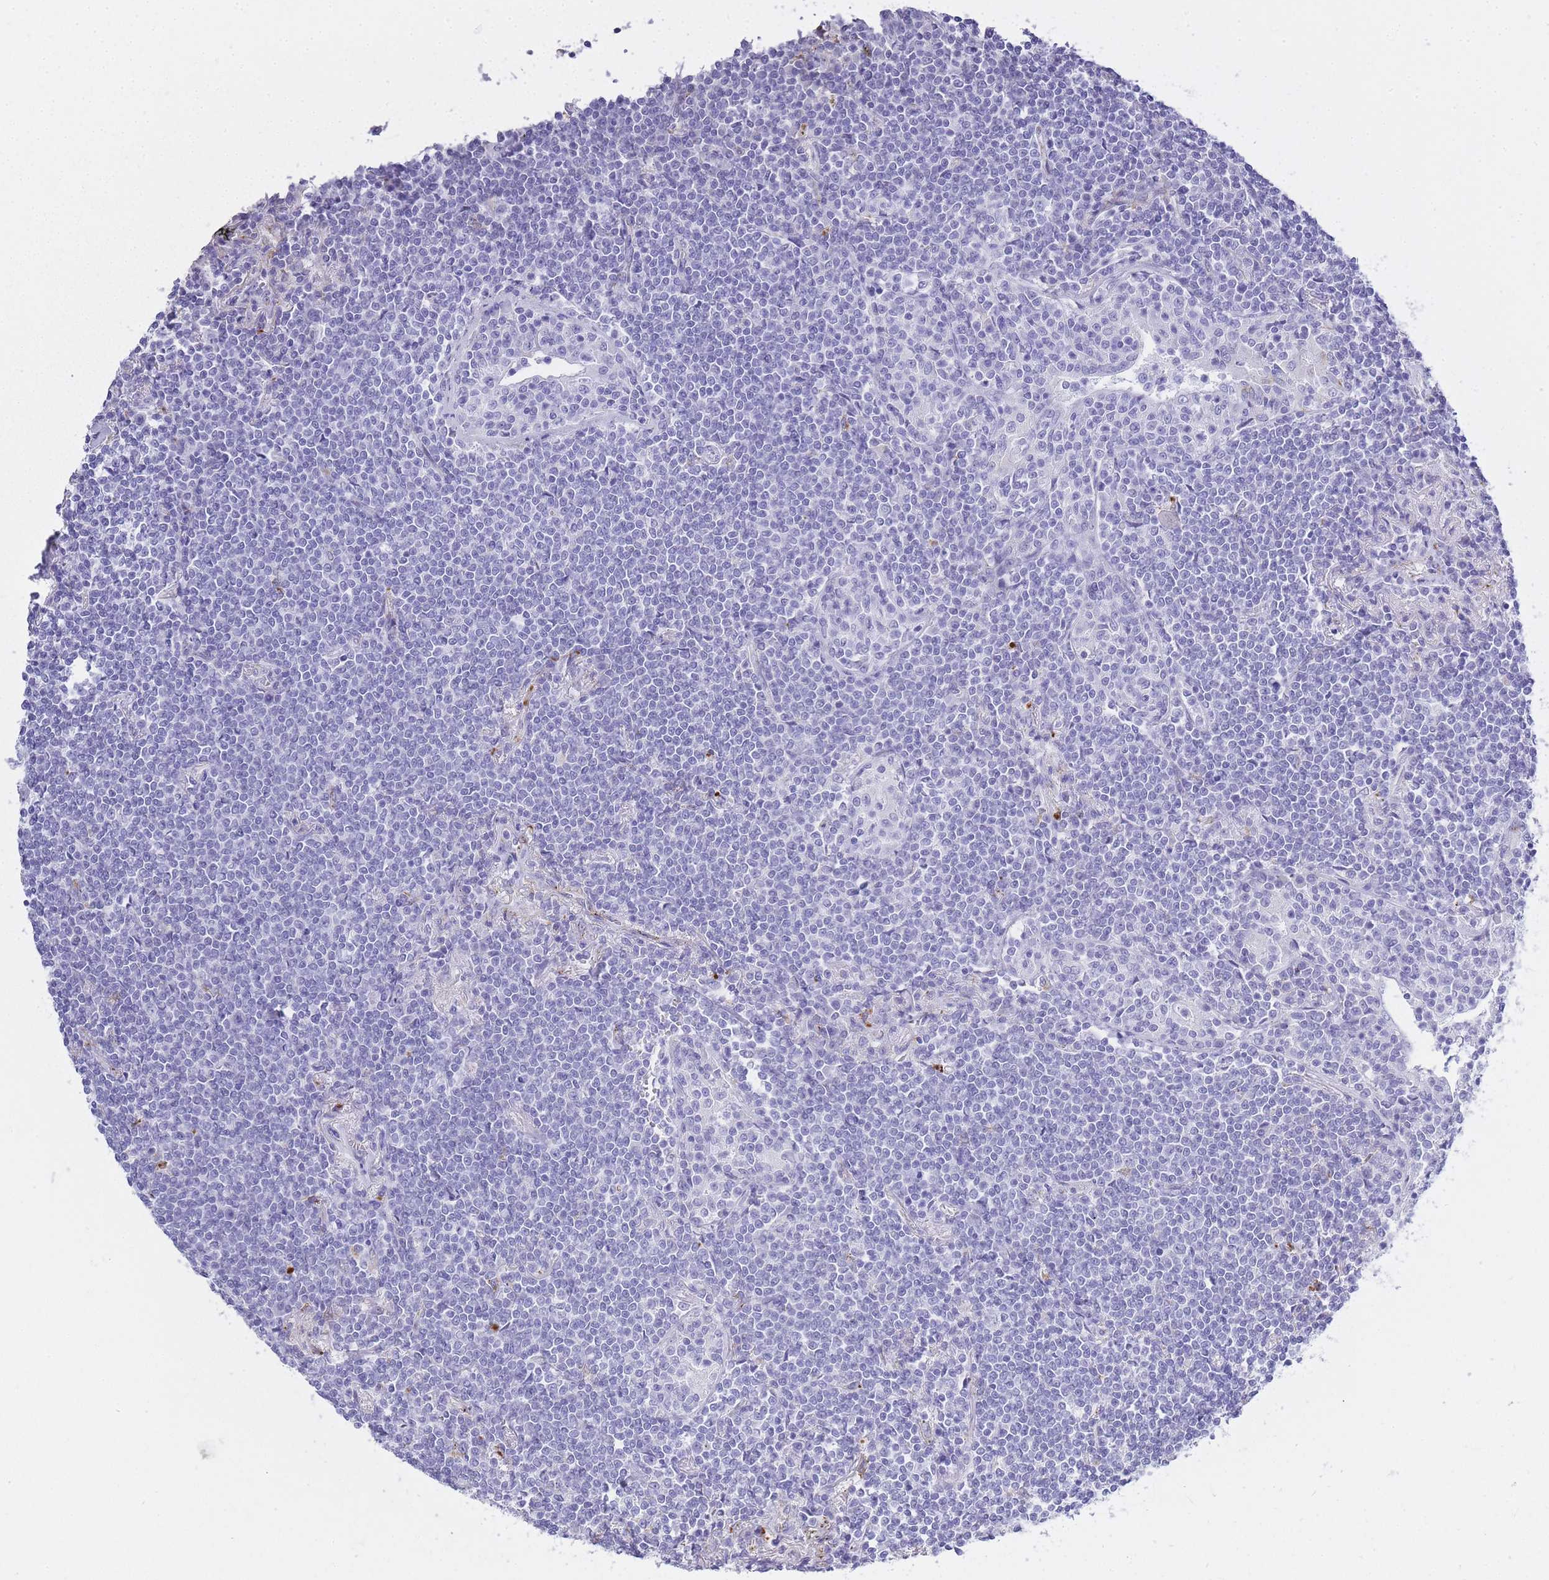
{"staining": {"intensity": "negative", "quantity": "none", "location": "none"}, "tissue": "lymphoma", "cell_type": "Tumor cells", "image_type": "cancer", "snomed": [{"axis": "morphology", "description": "Malignant lymphoma, non-Hodgkin's type, Low grade"}, {"axis": "topography", "description": "Lung"}], "caption": "Protein analysis of malignant lymphoma, non-Hodgkin's type (low-grade) reveals no significant positivity in tumor cells.", "gene": "RHO", "patient": {"sex": "female", "age": 71}}